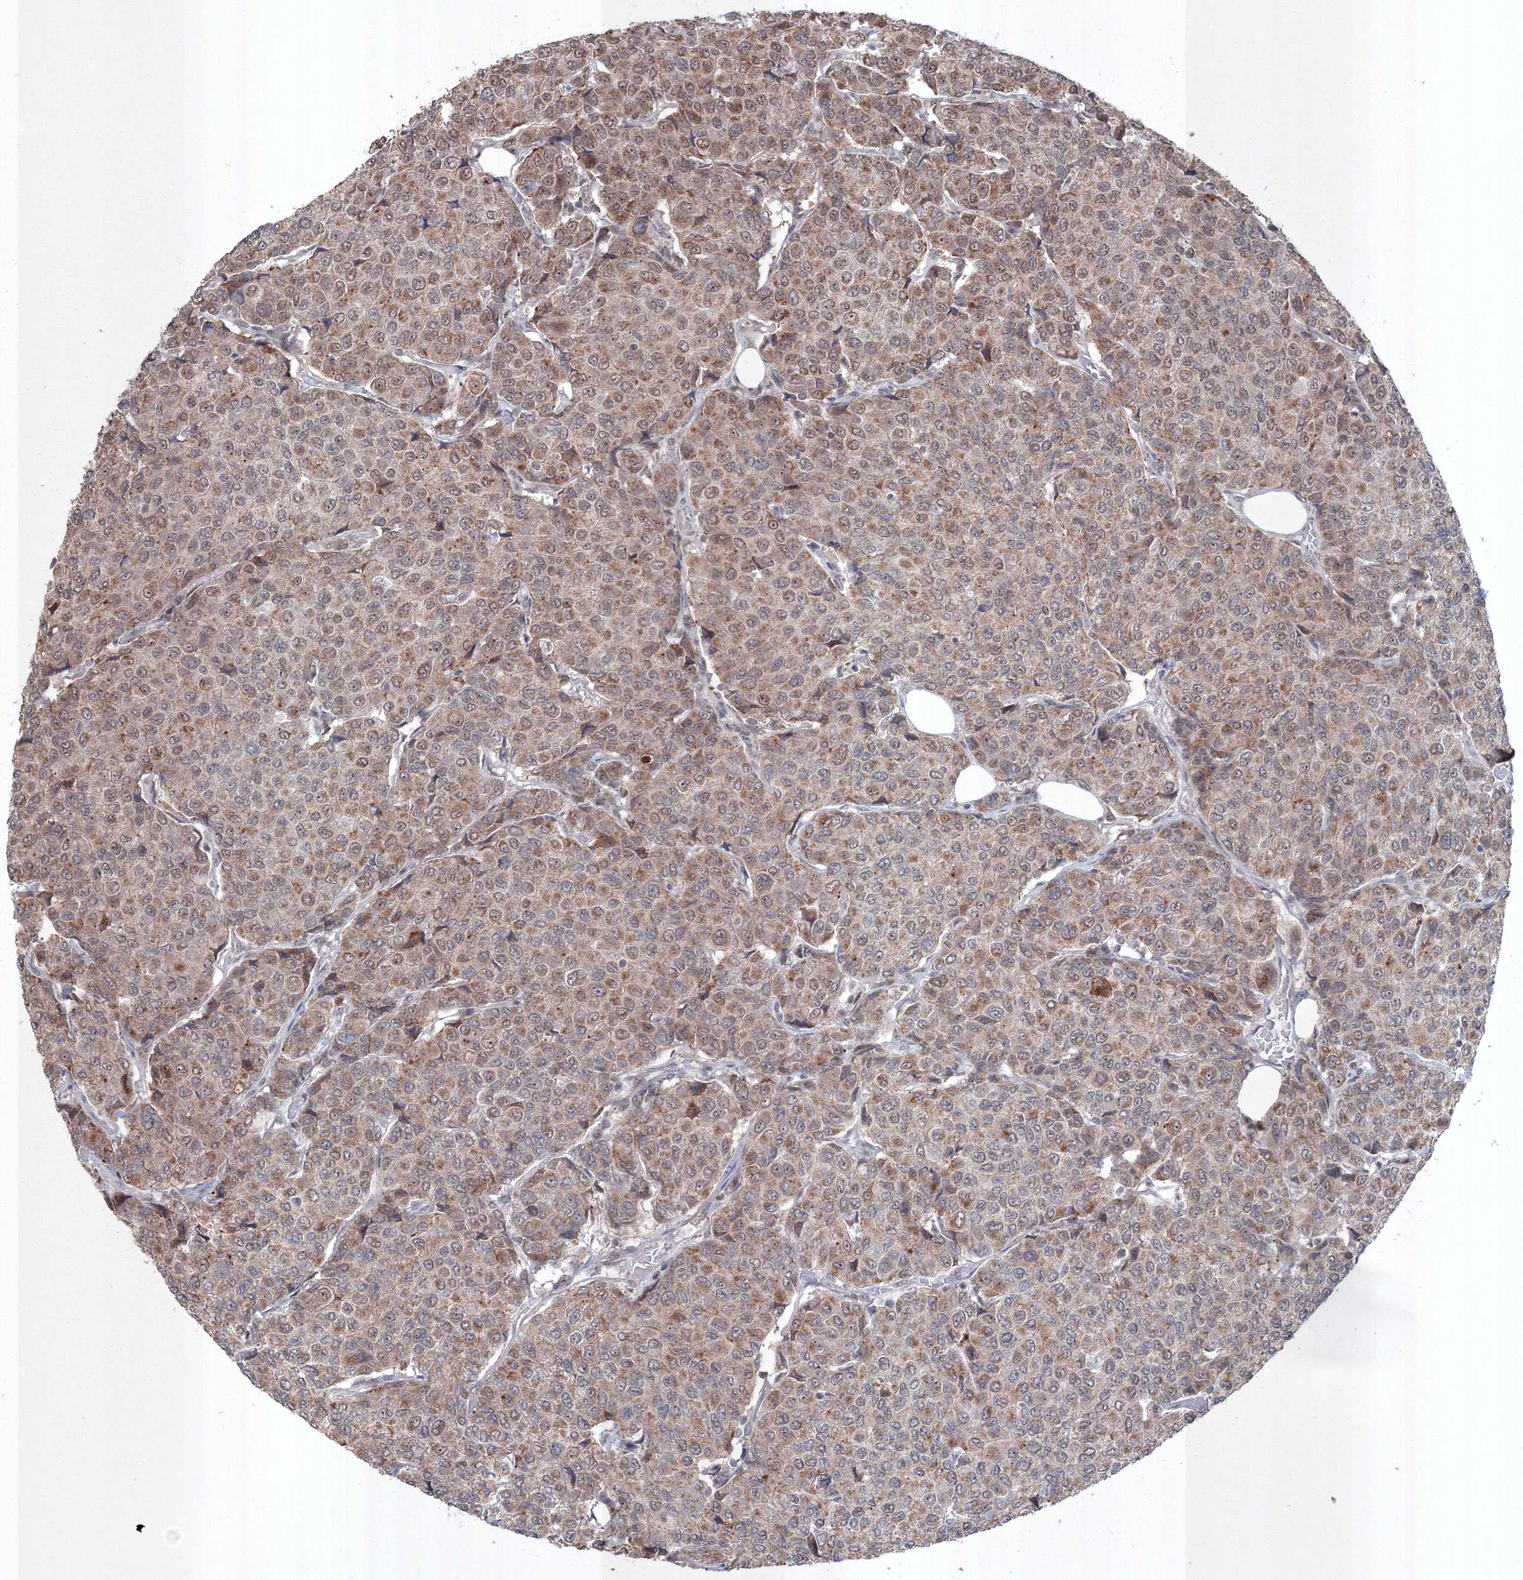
{"staining": {"intensity": "strong", "quantity": ">75%", "location": "cytoplasmic/membranous"}, "tissue": "breast cancer", "cell_type": "Tumor cells", "image_type": "cancer", "snomed": [{"axis": "morphology", "description": "Duct carcinoma"}, {"axis": "topography", "description": "Breast"}], "caption": "Infiltrating ductal carcinoma (breast) stained for a protein (brown) displays strong cytoplasmic/membranous positive staining in approximately >75% of tumor cells.", "gene": "GRSF1", "patient": {"sex": "female", "age": 55}}